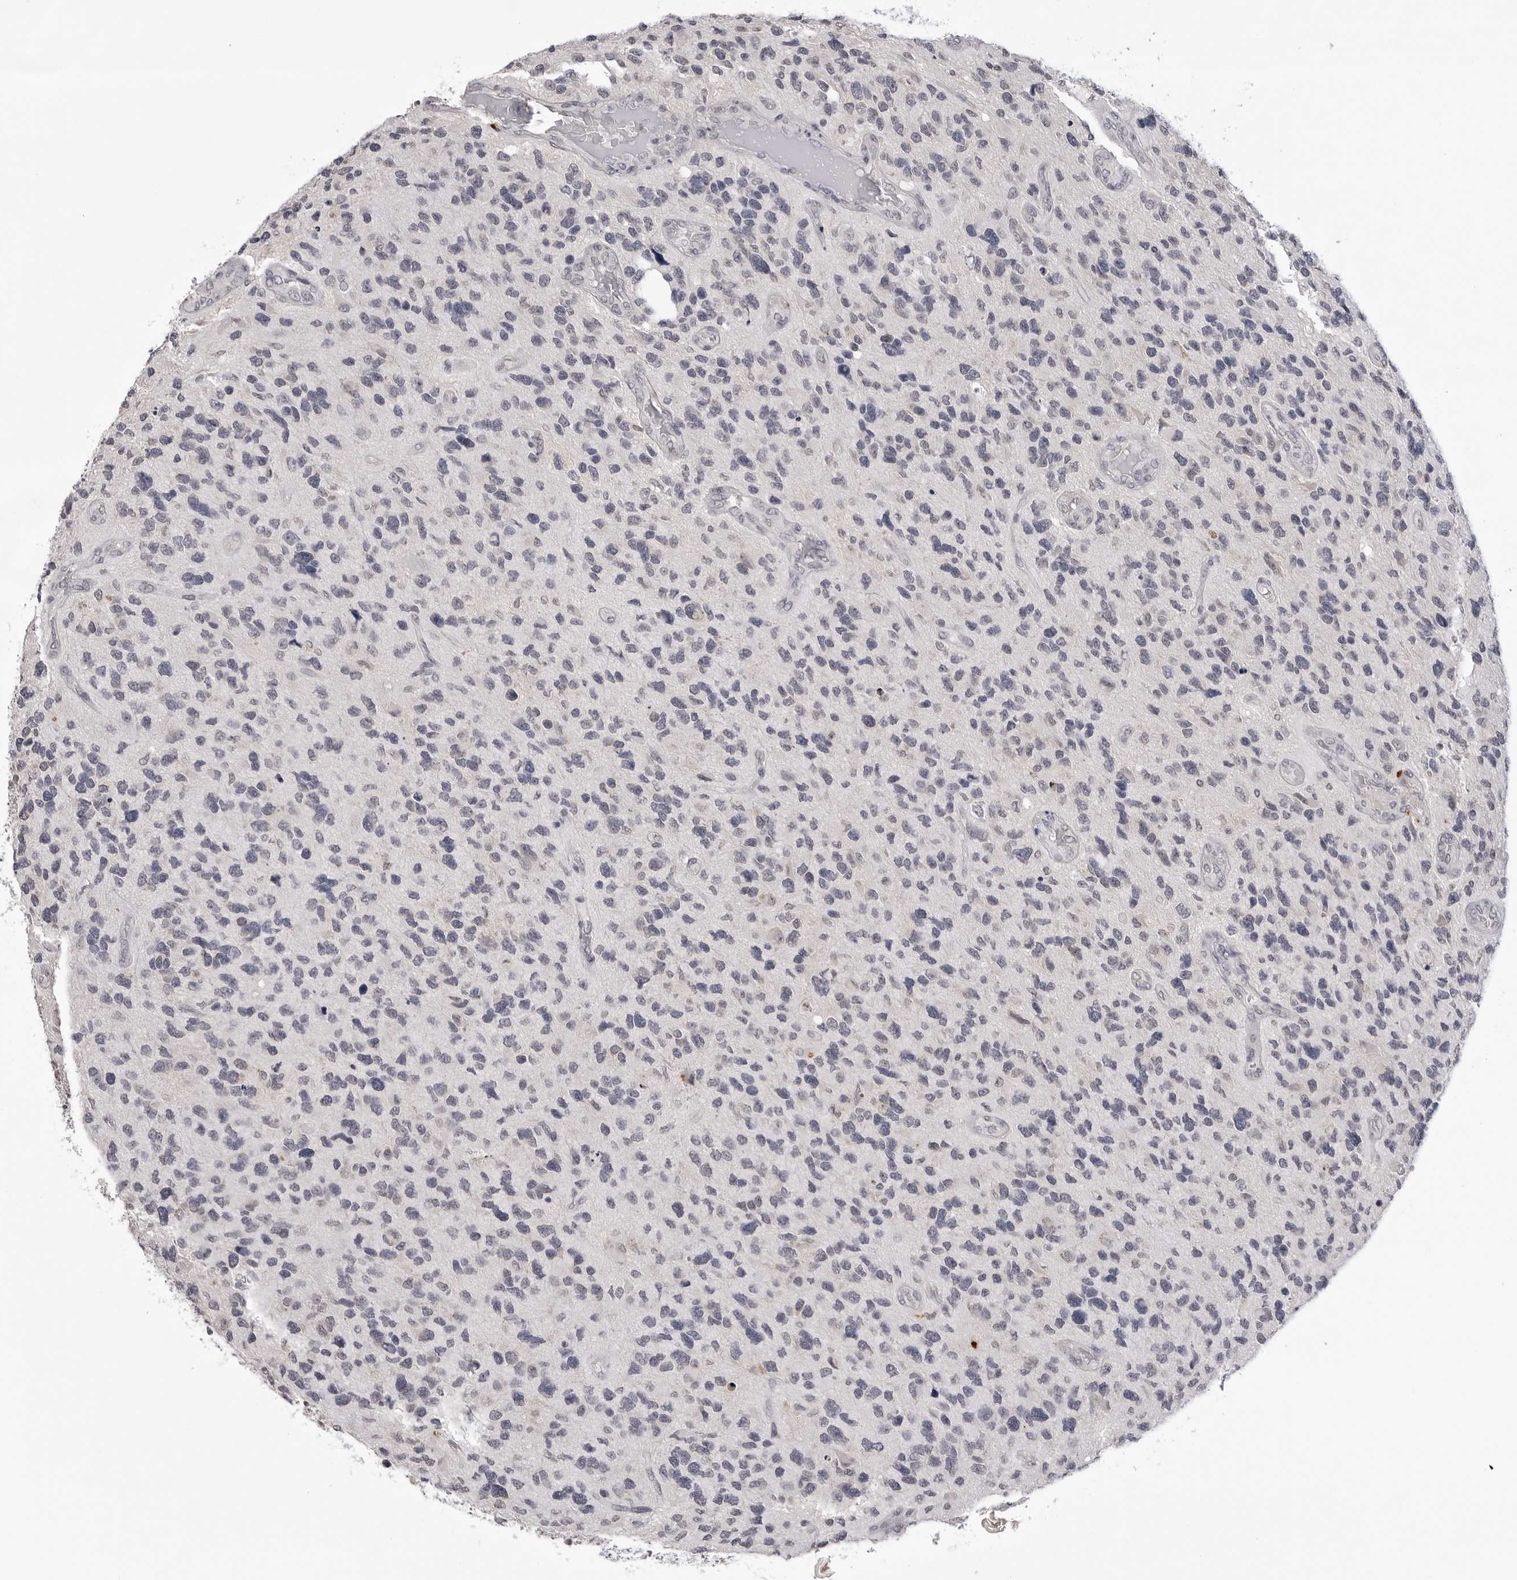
{"staining": {"intensity": "negative", "quantity": "none", "location": "none"}, "tissue": "glioma", "cell_type": "Tumor cells", "image_type": "cancer", "snomed": [{"axis": "morphology", "description": "Glioma, malignant, High grade"}, {"axis": "topography", "description": "Brain"}], "caption": "A high-resolution photomicrograph shows IHC staining of glioma, which reveals no significant expression in tumor cells. Nuclei are stained in blue.", "gene": "CDK20", "patient": {"sex": "female", "age": 58}}